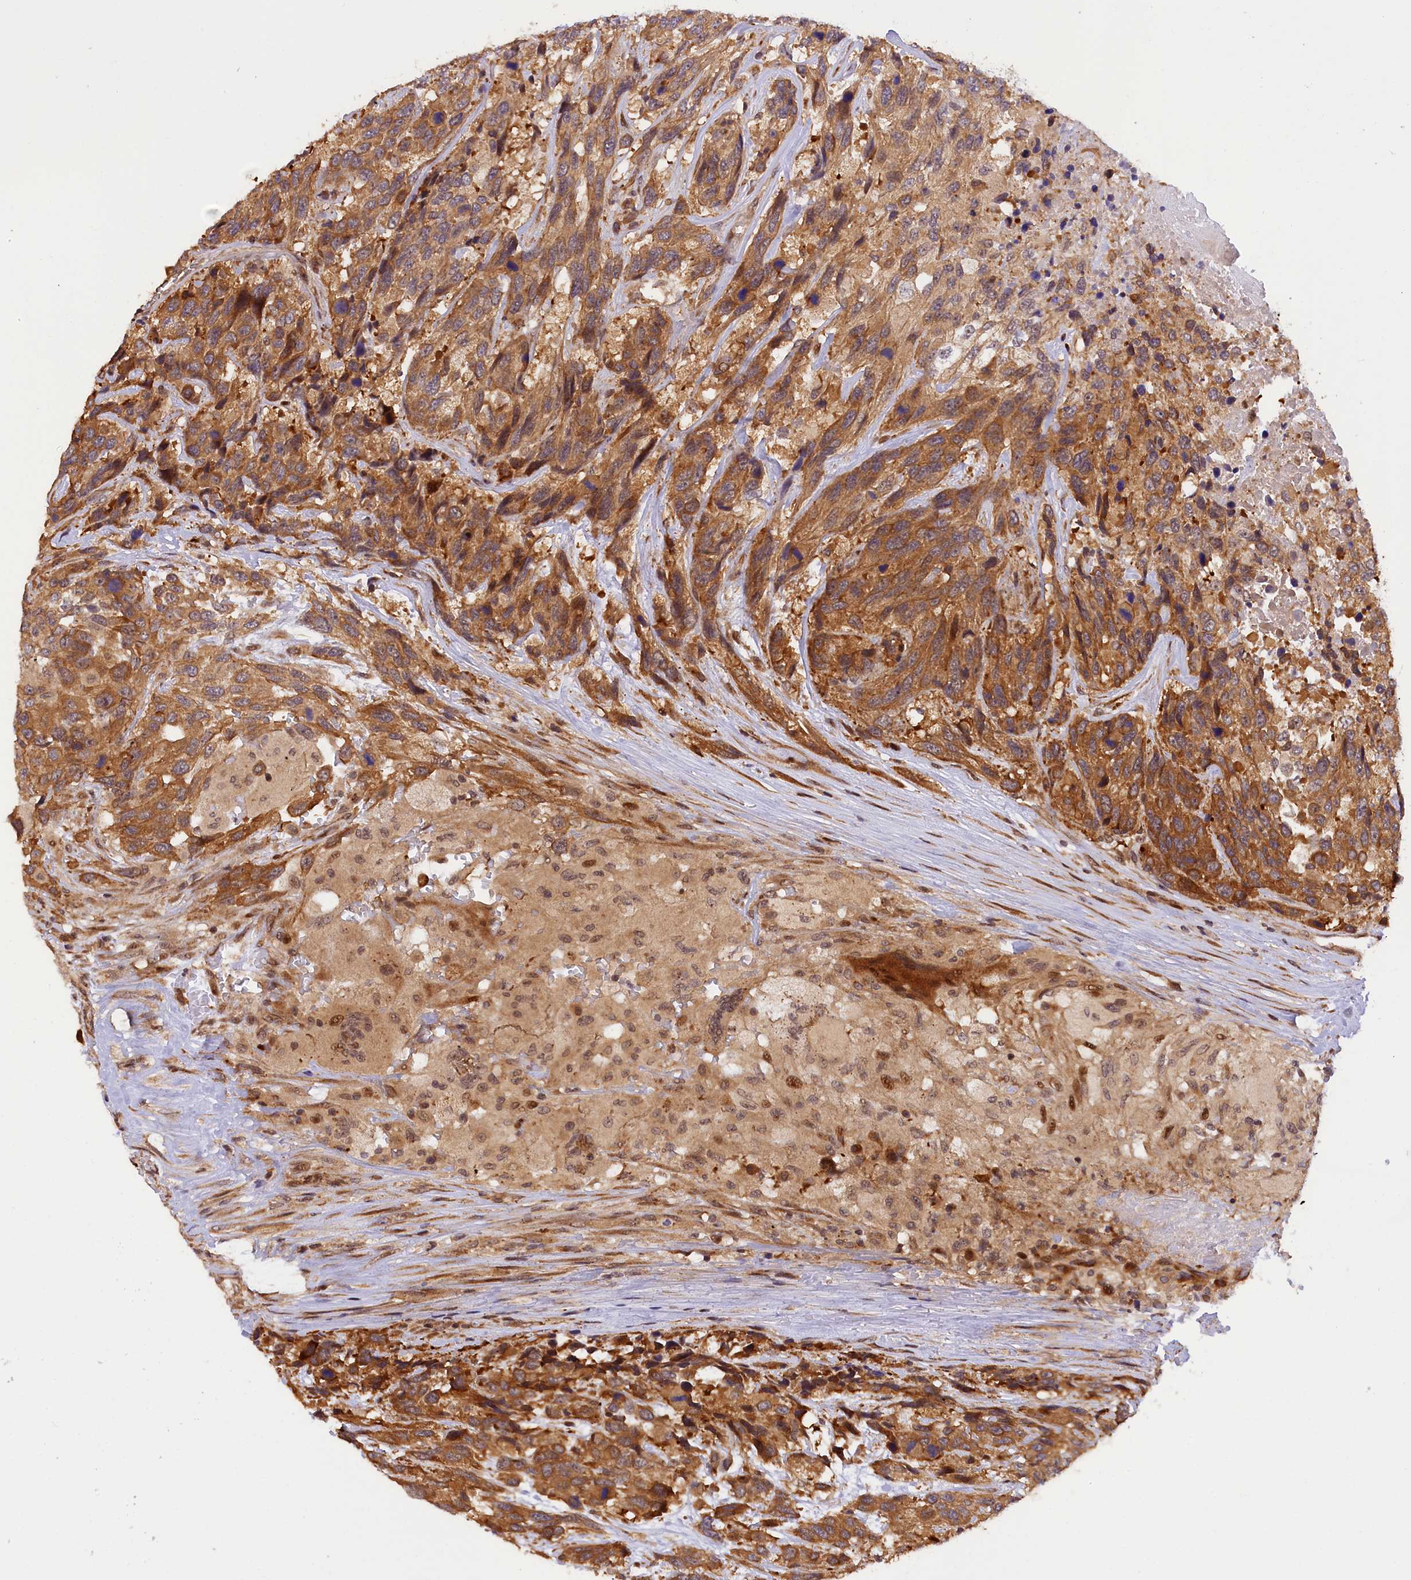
{"staining": {"intensity": "moderate", "quantity": ">75%", "location": "cytoplasmic/membranous,nuclear"}, "tissue": "urothelial cancer", "cell_type": "Tumor cells", "image_type": "cancer", "snomed": [{"axis": "morphology", "description": "Urothelial carcinoma, High grade"}, {"axis": "topography", "description": "Urinary bladder"}], "caption": "Immunohistochemistry photomicrograph of neoplastic tissue: human urothelial cancer stained using immunohistochemistry (IHC) shows medium levels of moderate protein expression localized specifically in the cytoplasmic/membranous and nuclear of tumor cells, appearing as a cytoplasmic/membranous and nuclear brown color.", "gene": "SAMD4A", "patient": {"sex": "female", "age": 70}}